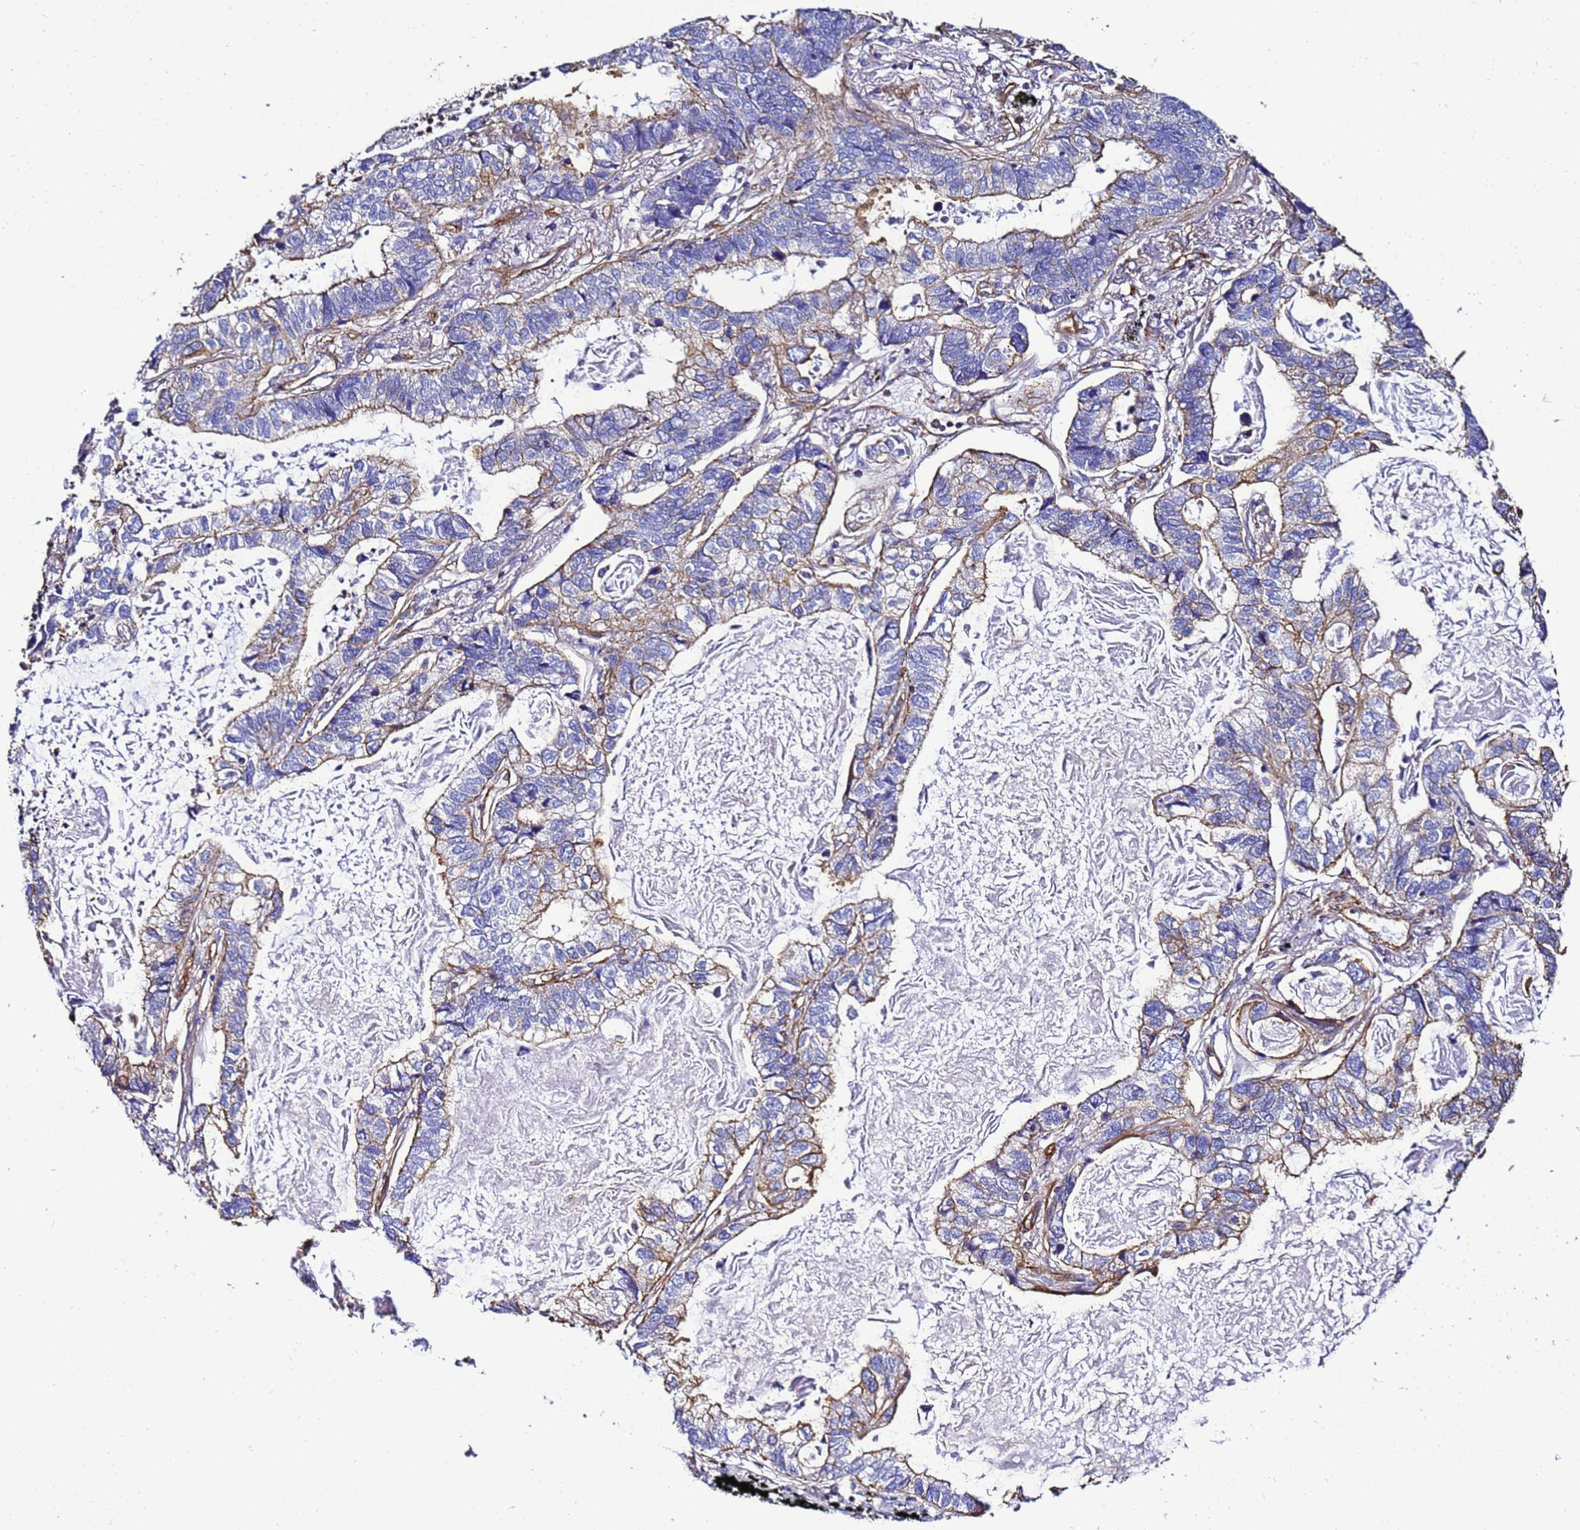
{"staining": {"intensity": "weak", "quantity": "<25%", "location": "cytoplasmic/membranous"}, "tissue": "lung cancer", "cell_type": "Tumor cells", "image_type": "cancer", "snomed": [{"axis": "morphology", "description": "Adenocarcinoma, NOS"}, {"axis": "topography", "description": "Lung"}], "caption": "IHC of human adenocarcinoma (lung) demonstrates no expression in tumor cells. (DAB (3,3'-diaminobenzidine) immunohistochemistry (IHC), high magnification).", "gene": "MYL12A", "patient": {"sex": "male", "age": 67}}